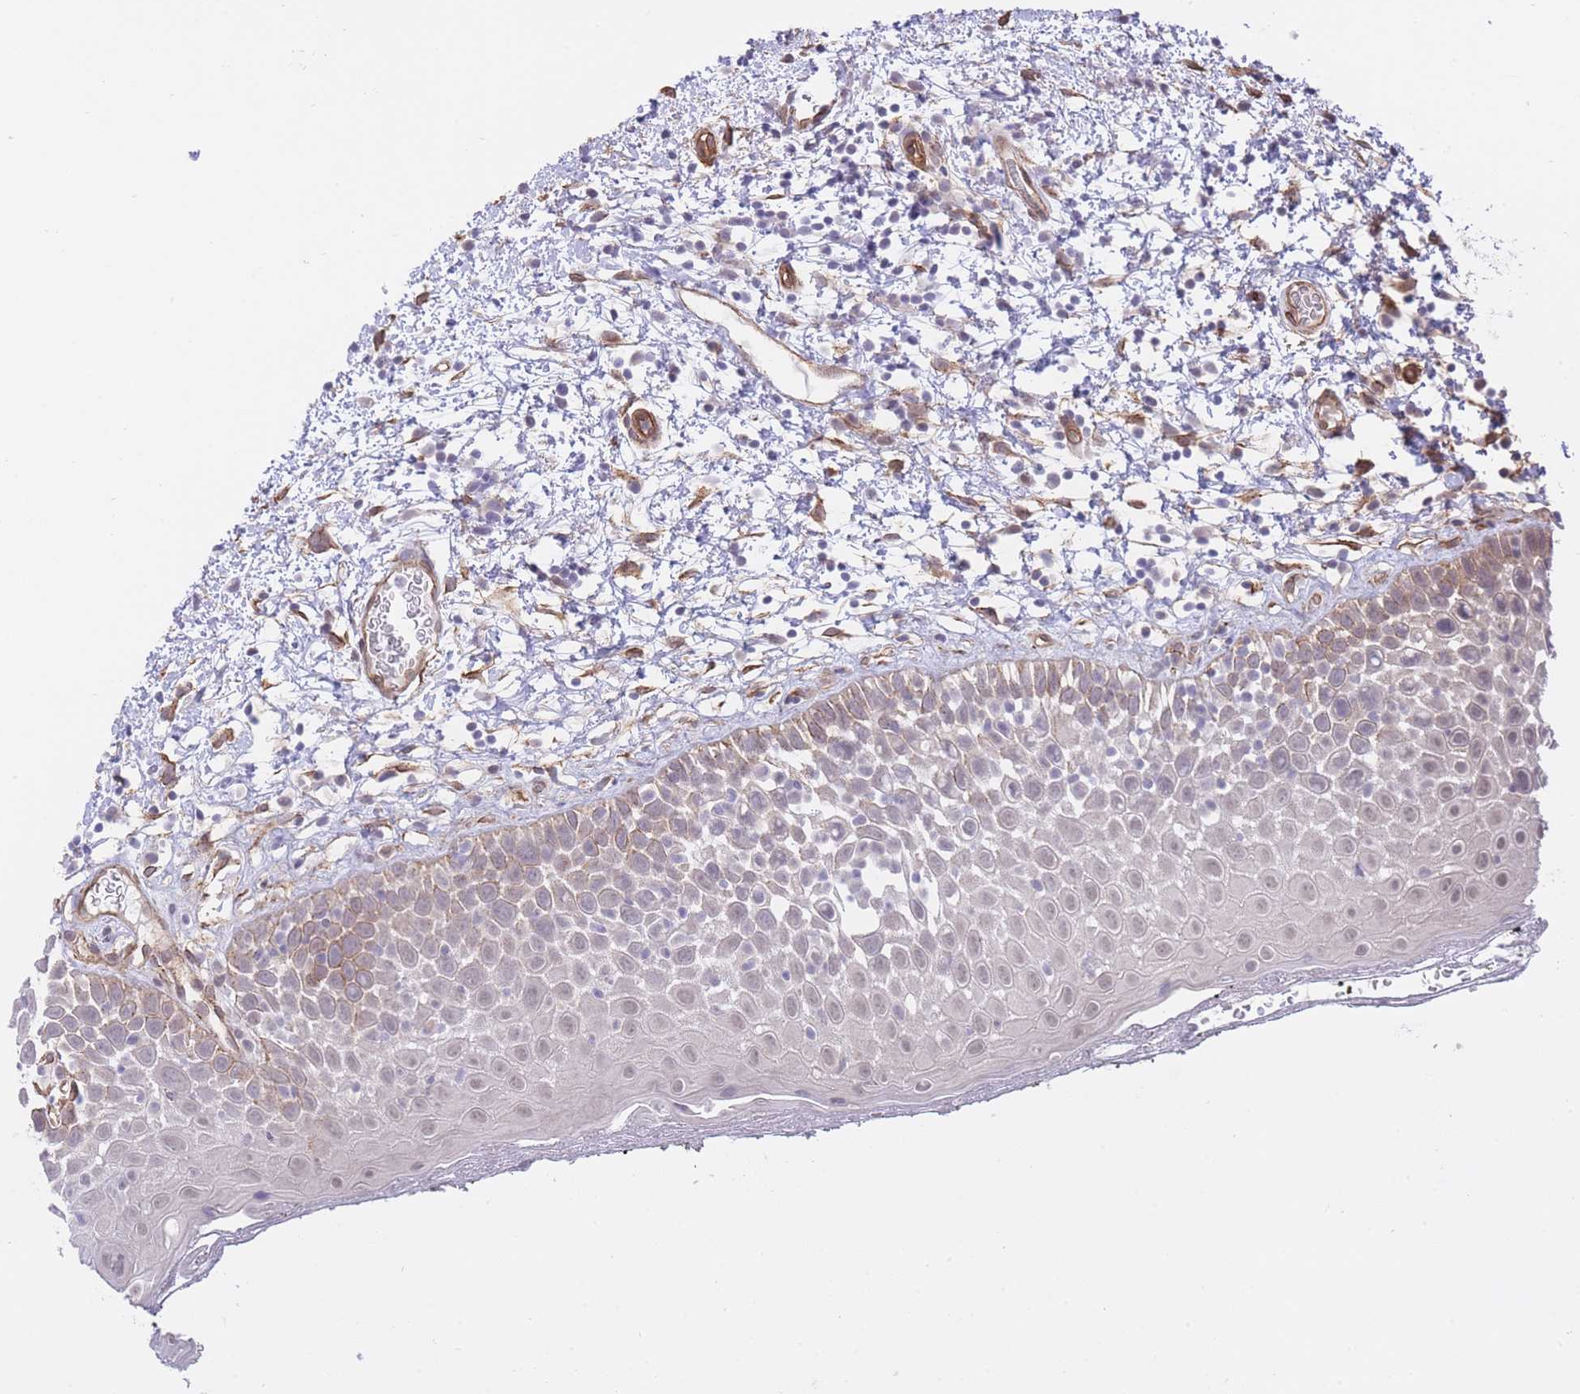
{"staining": {"intensity": "weak", "quantity": "<25%", "location": "cytoplasmic/membranous"}, "tissue": "oral mucosa", "cell_type": "Squamous epithelial cells", "image_type": "normal", "snomed": [{"axis": "morphology", "description": "Normal tissue, NOS"}, {"axis": "morphology", "description": "Squamous cell carcinoma, NOS"}, {"axis": "topography", "description": "Oral tissue"}, {"axis": "topography", "description": "Tounge, NOS"}, {"axis": "topography", "description": "Head-Neck"}], "caption": "This is an immunohistochemistry (IHC) photomicrograph of benign oral mucosa. There is no staining in squamous epithelial cells.", "gene": "QTRT1", "patient": {"sex": "male", "age": 76}}